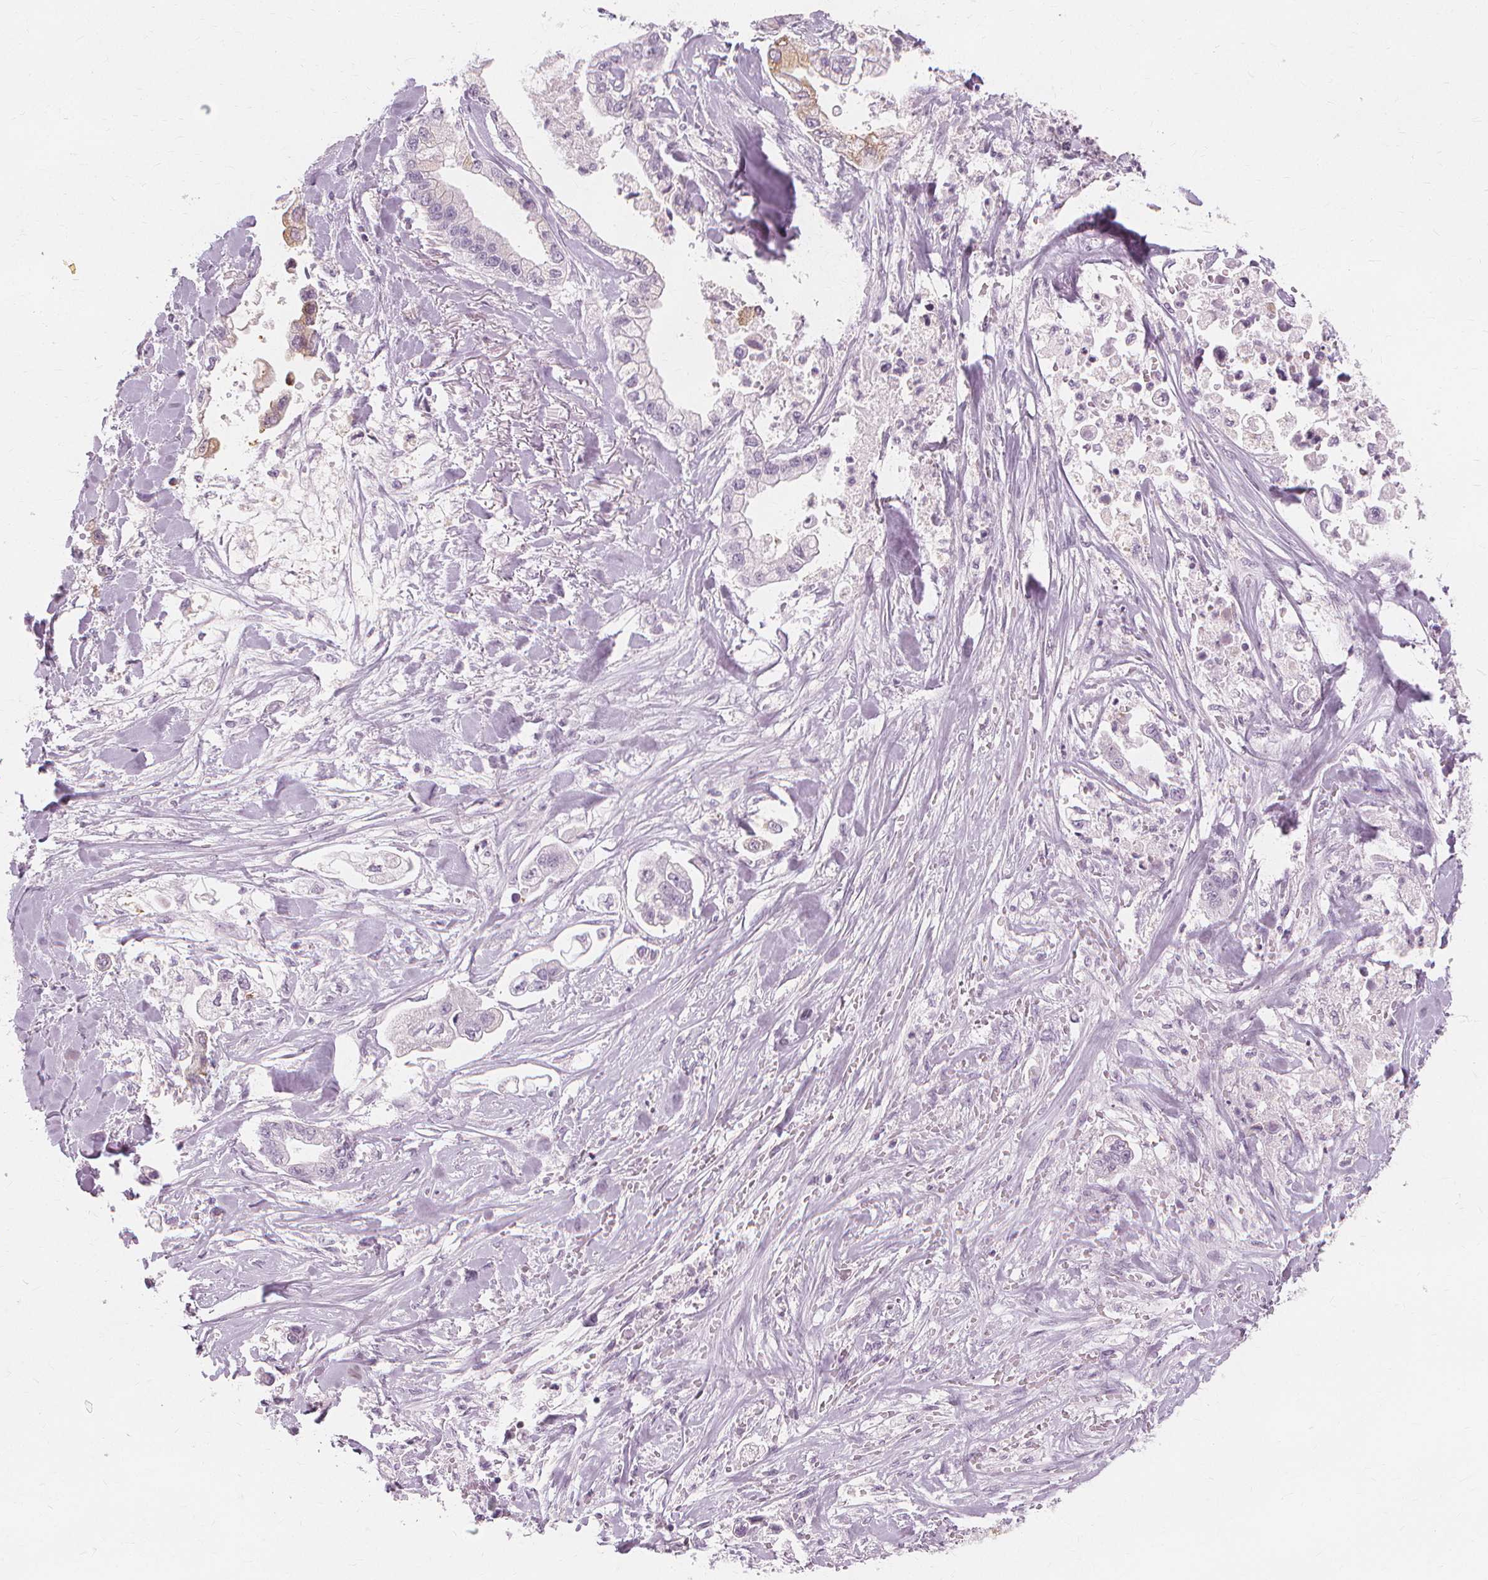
{"staining": {"intensity": "weak", "quantity": "<25%", "location": "cytoplasmic/membranous"}, "tissue": "stomach cancer", "cell_type": "Tumor cells", "image_type": "cancer", "snomed": [{"axis": "morphology", "description": "Adenocarcinoma, NOS"}, {"axis": "topography", "description": "Stomach"}], "caption": "The micrograph reveals no significant staining in tumor cells of stomach cancer (adenocarcinoma). (DAB IHC visualized using brightfield microscopy, high magnification).", "gene": "TFF1", "patient": {"sex": "male", "age": 62}}